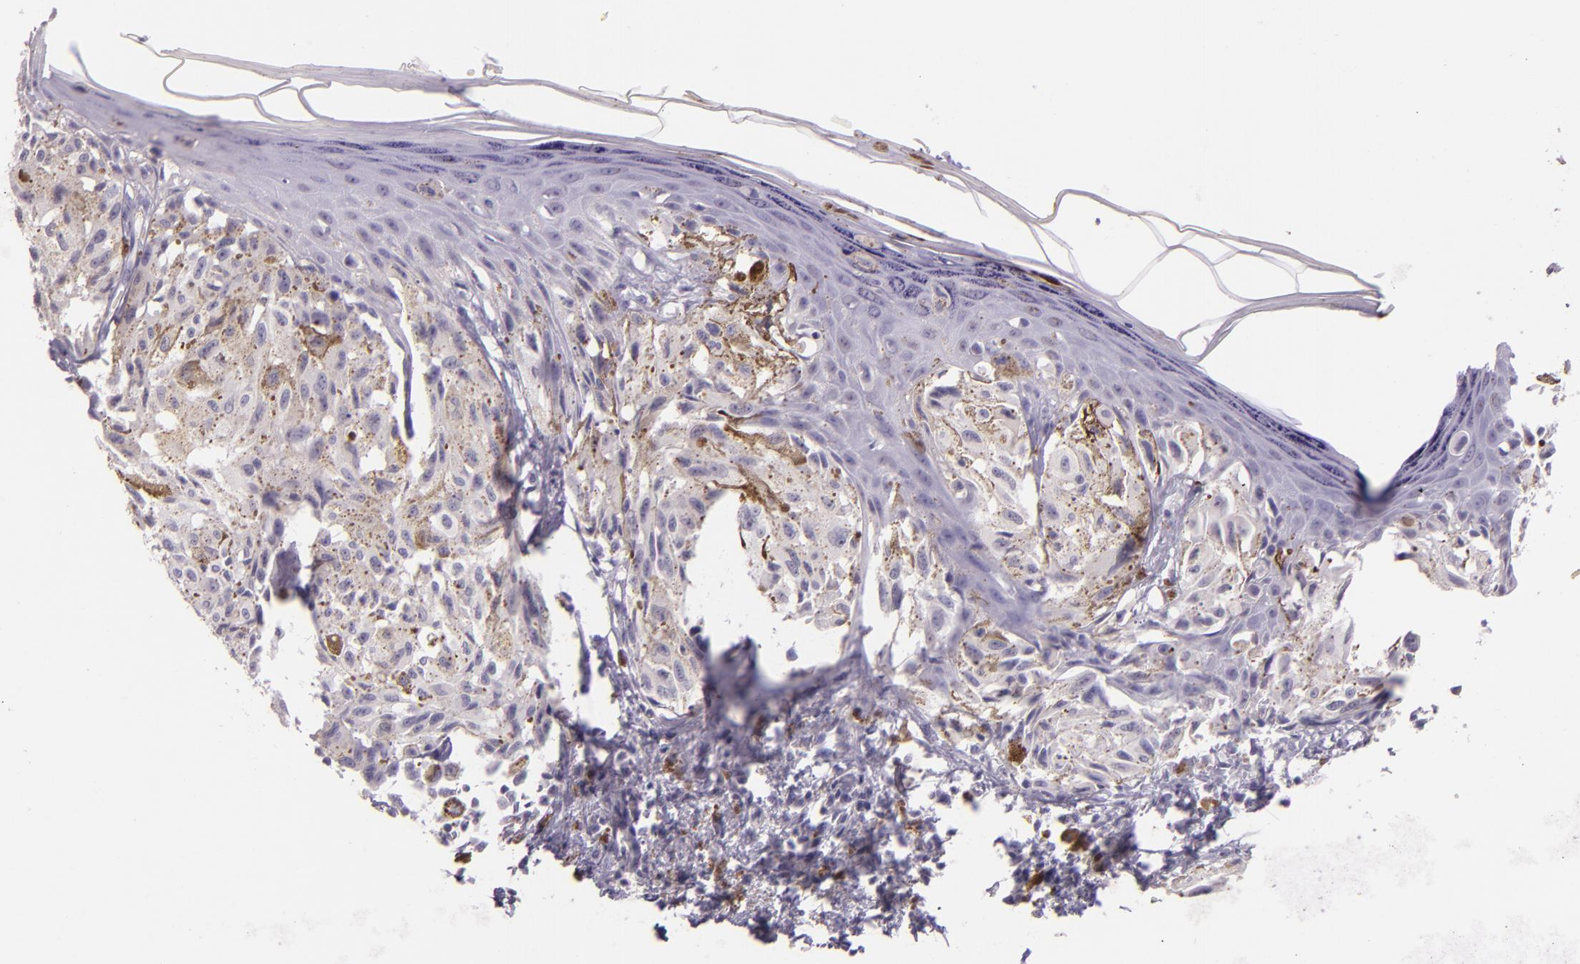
{"staining": {"intensity": "negative", "quantity": "none", "location": "none"}, "tissue": "melanoma", "cell_type": "Tumor cells", "image_type": "cancer", "snomed": [{"axis": "morphology", "description": "Malignant melanoma, NOS"}, {"axis": "topography", "description": "Skin"}], "caption": "Immunohistochemistry (IHC) of human malignant melanoma reveals no positivity in tumor cells. The staining is performed using DAB brown chromogen with nuclei counter-stained in using hematoxylin.", "gene": "HSPA8", "patient": {"sex": "female", "age": 72}}